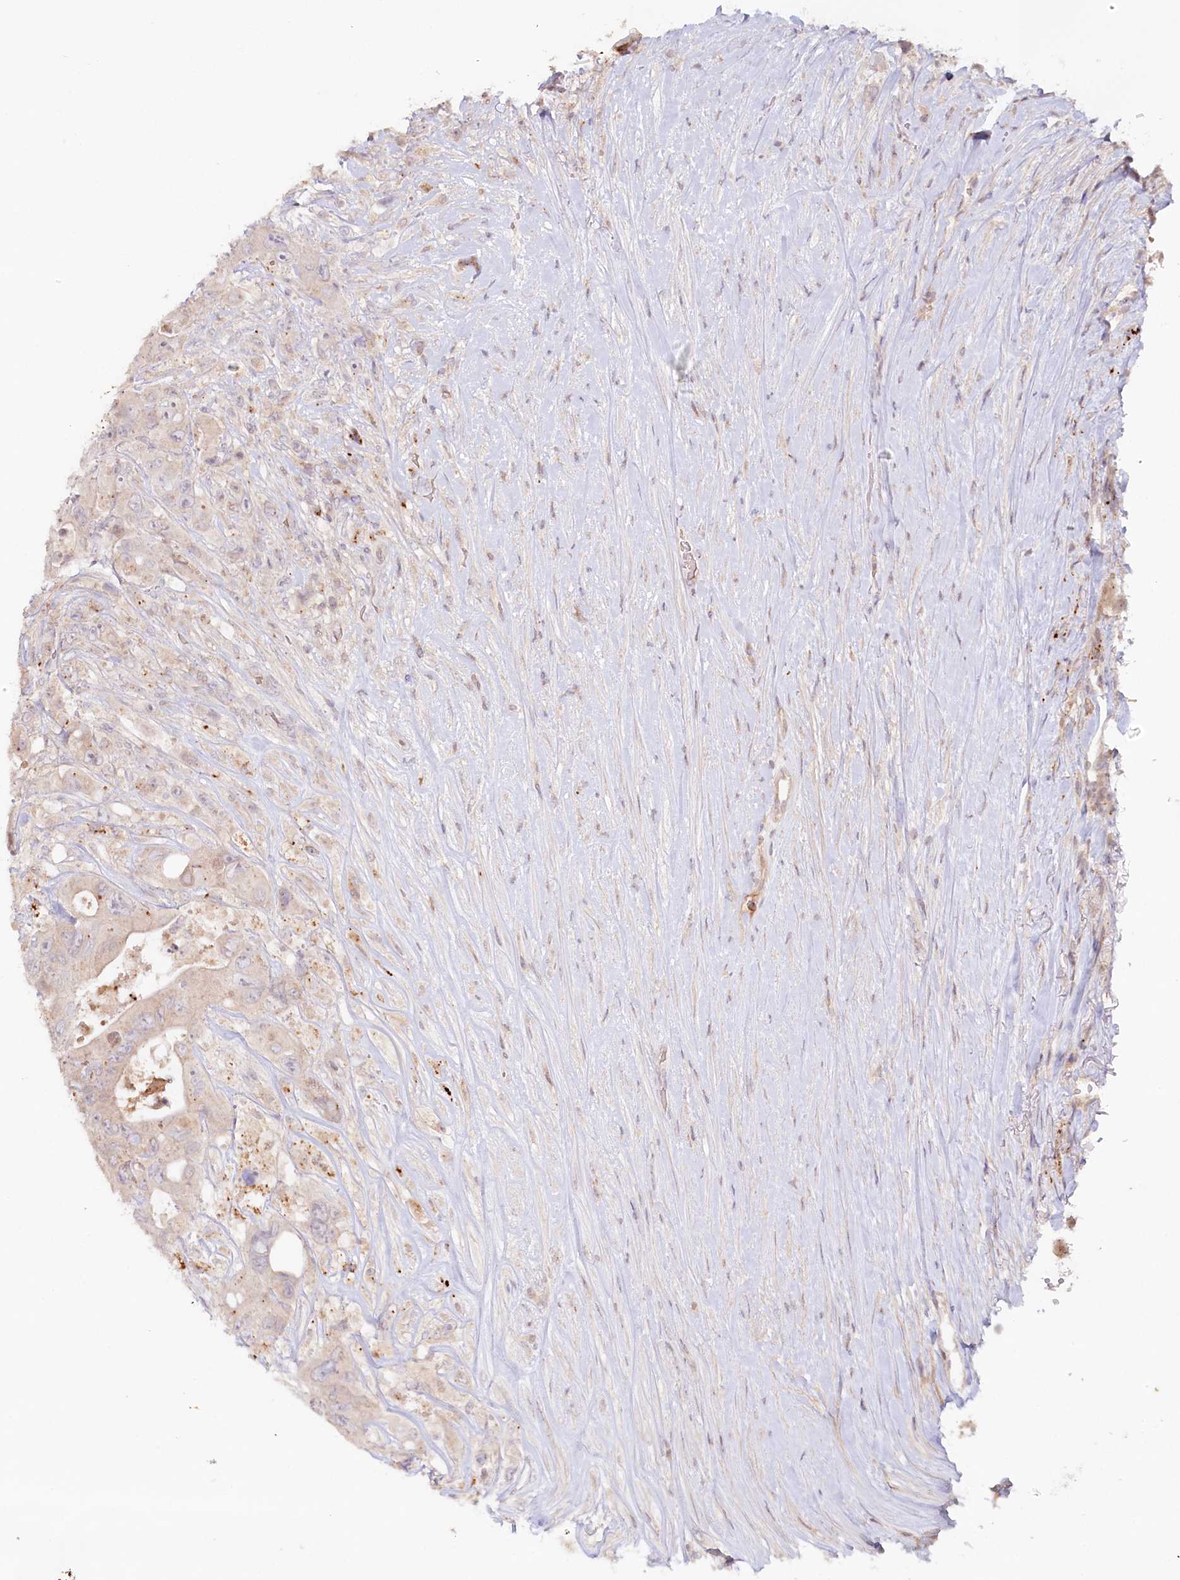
{"staining": {"intensity": "weak", "quantity": "<25%", "location": "cytoplasmic/membranous"}, "tissue": "colorectal cancer", "cell_type": "Tumor cells", "image_type": "cancer", "snomed": [{"axis": "morphology", "description": "Adenocarcinoma, NOS"}, {"axis": "topography", "description": "Colon"}], "caption": "Immunohistochemical staining of human colorectal adenocarcinoma displays no significant staining in tumor cells. Brightfield microscopy of immunohistochemistry (IHC) stained with DAB (3,3'-diaminobenzidine) (brown) and hematoxylin (blue), captured at high magnification.", "gene": "PSAPL1", "patient": {"sex": "female", "age": 46}}